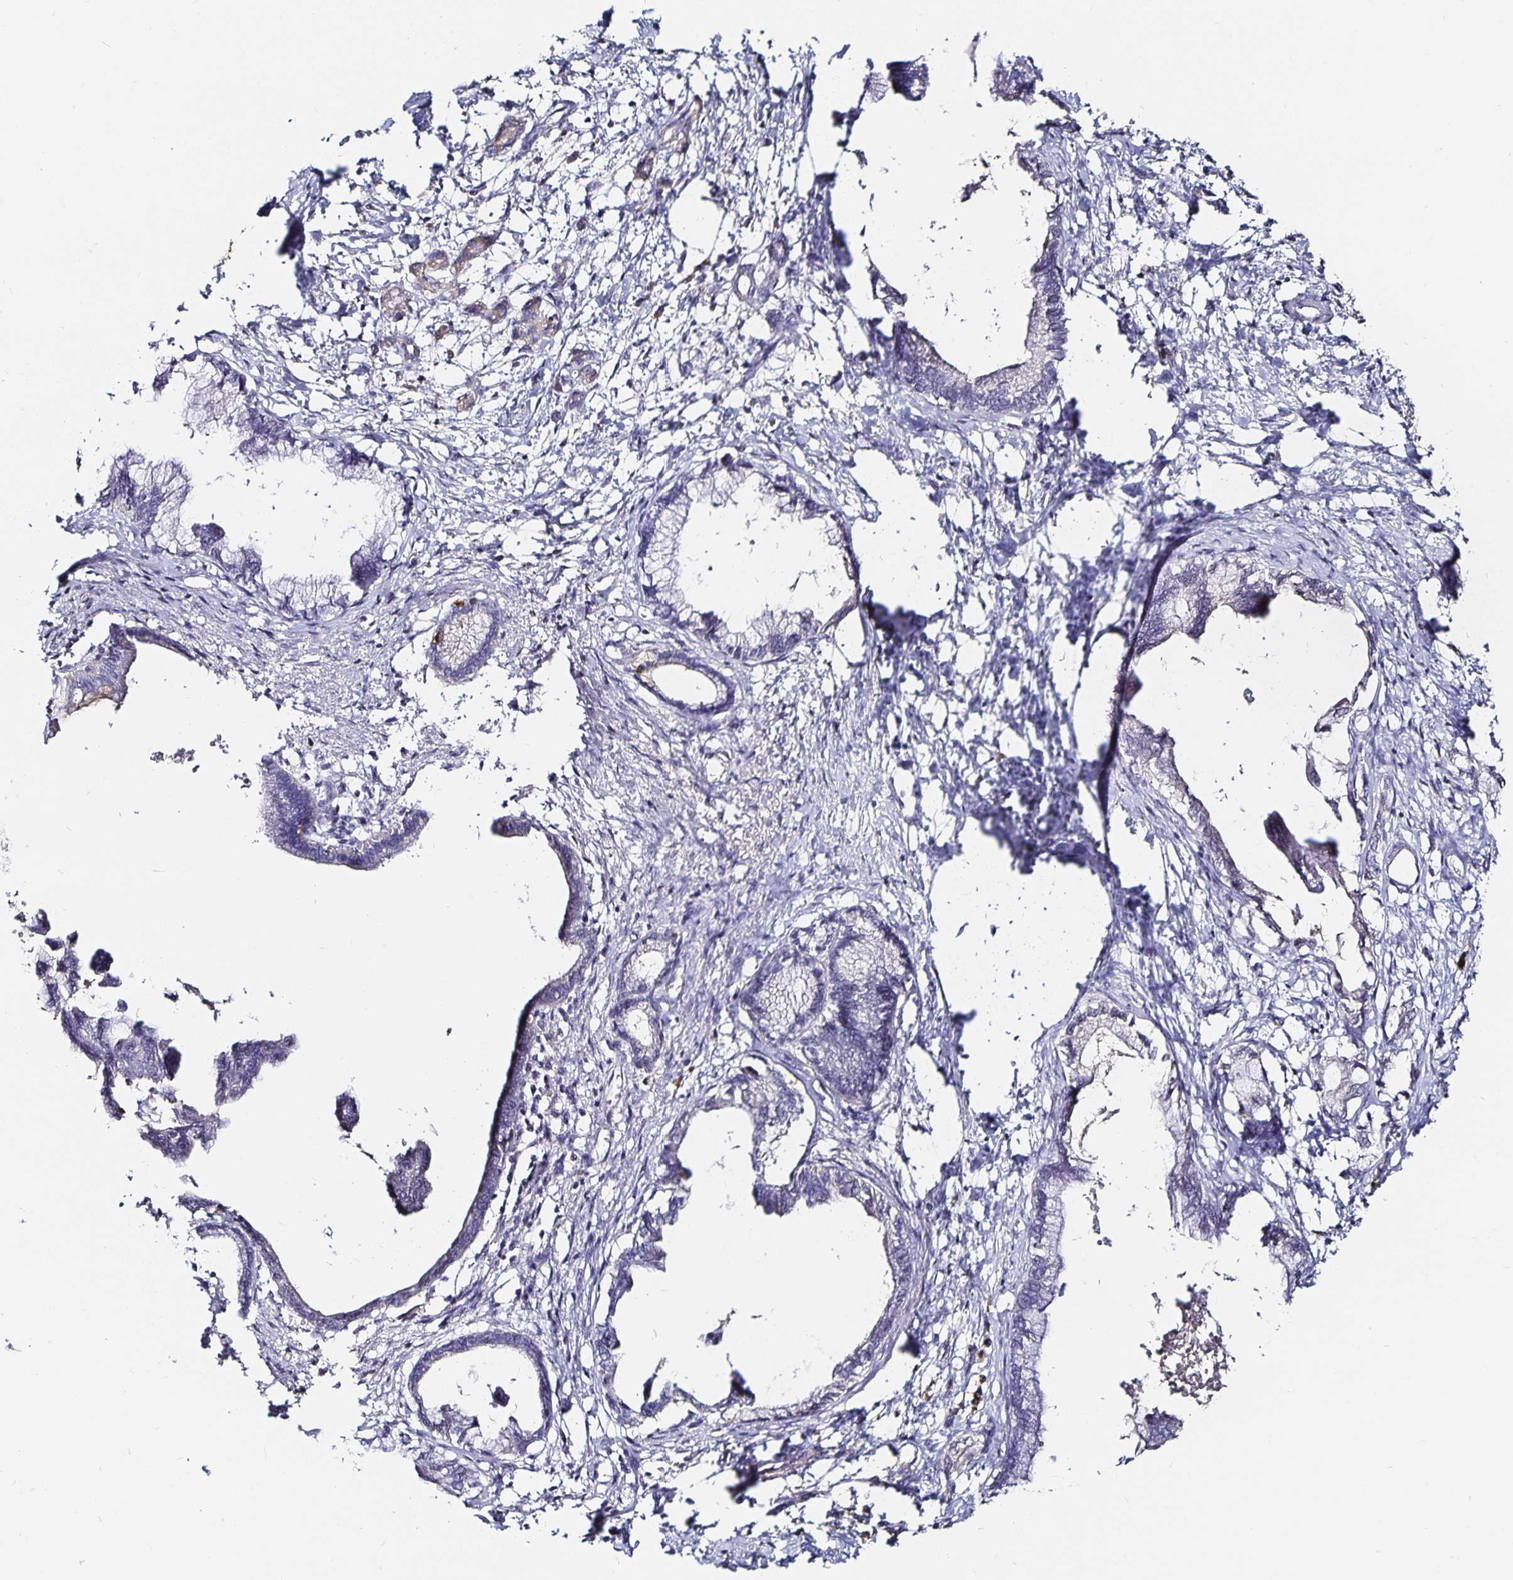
{"staining": {"intensity": "negative", "quantity": "none", "location": "none"}, "tissue": "pancreatic cancer", "cell_type": "Tumor cells", "image_type": "cancer", "snomed": [{"axis": "morphology", "description": "Adenocarcinoma, NOS"}, {"axis": "topography", "description": "Pancreas"}], "caption": "This is a photomicrograph of IHC staining of pancreatic cancer (adenocarcinoma), which shows no staining in tumor cells.", "gene": "TTR", "patient": {"sex": "male", "age": 61}}